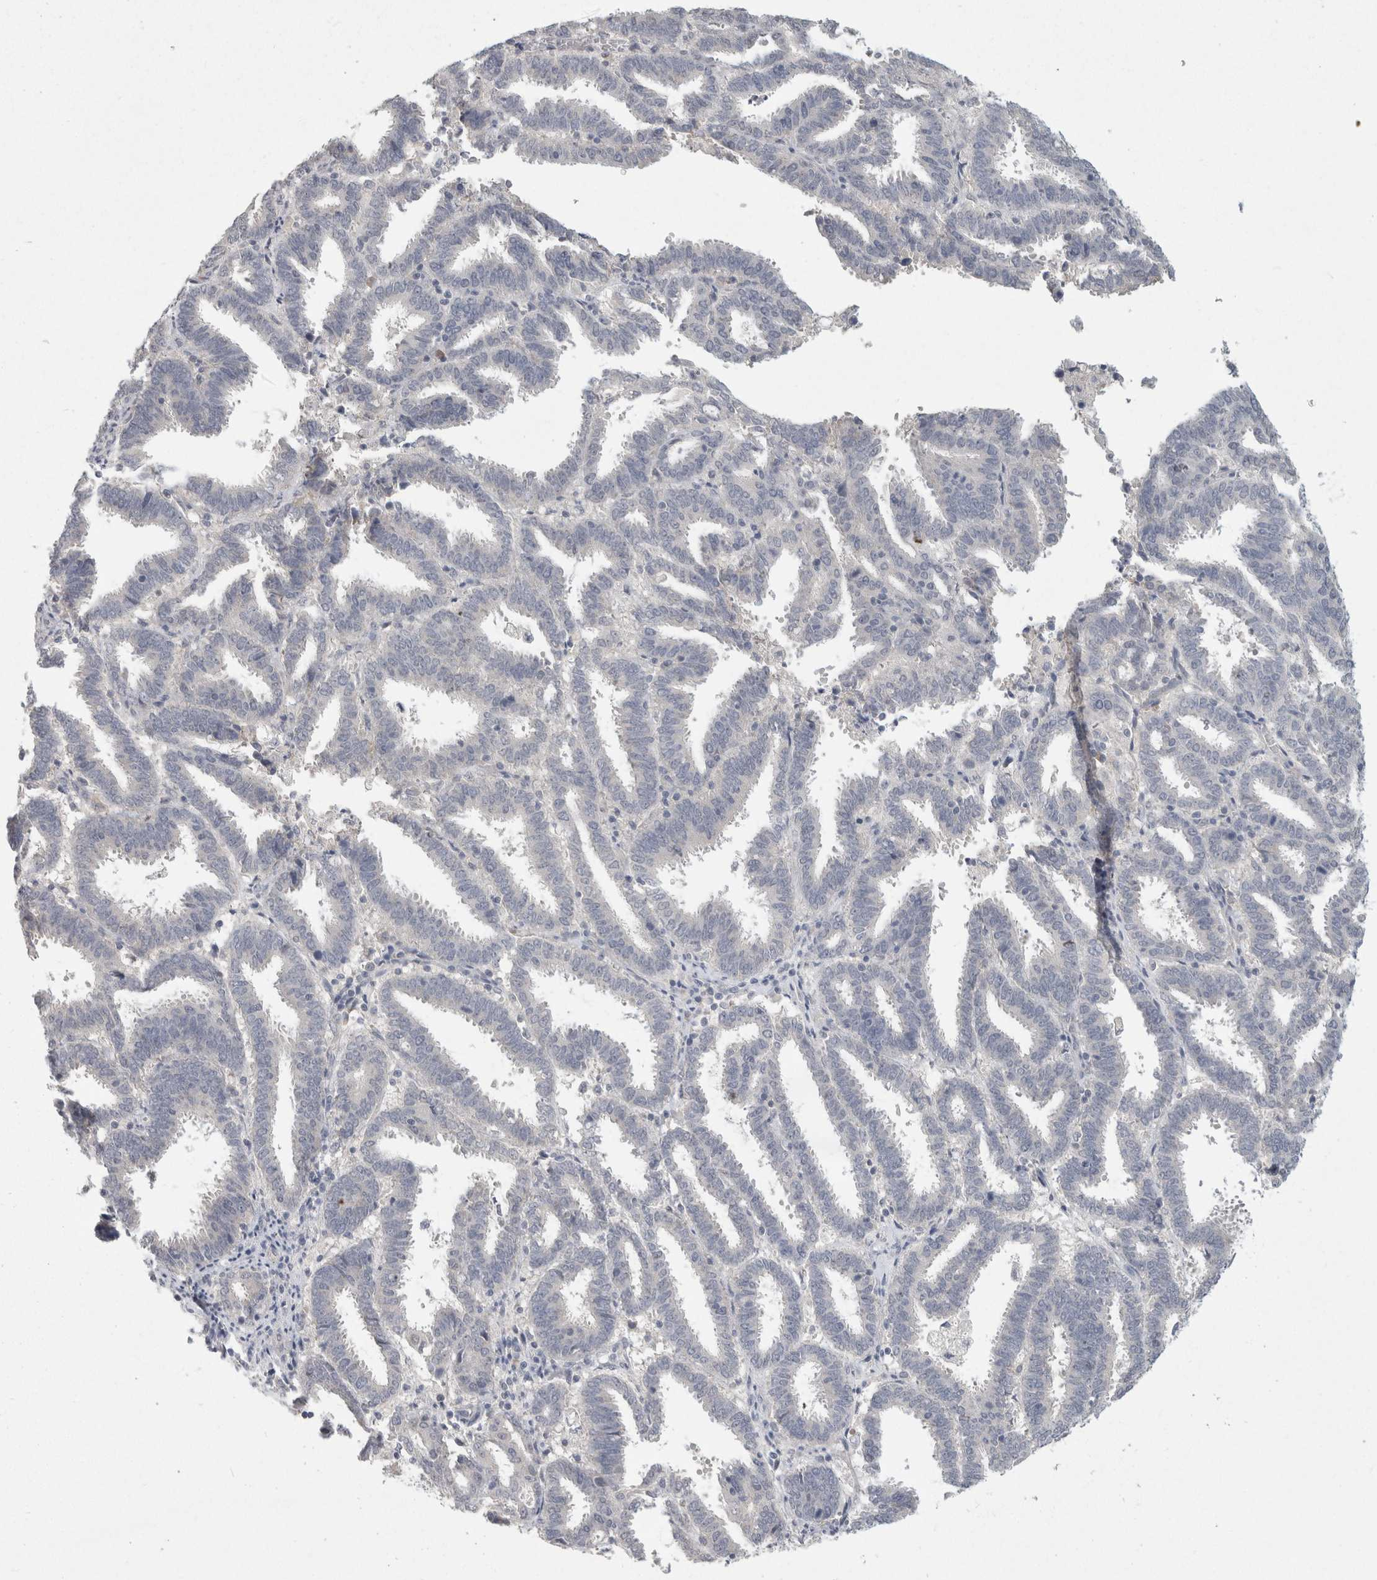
{"staining": {"intensity": "negative", "quantity": "none", "location": "none"}, "tissue": "endometrial cancer", "cell_type": "Tumor cells", "image_type": "cancer", "snomed": [{"axis": "morphology", "description": "Adenocarcinoma, NOS"}, {"axis": "topography", "description": "Uterus"}], "caption": "High magnification brightfield microscopy of endometrial adenocarcinoma stained with DAB (brown) and counterstained with hematoxylin (blue): tumor cells show no significant positivity. The staining is performed using DAB brown chromogen with nuclei counter-stained in using hematoxylin.", "gene": "CHRM4", "patient": {"sex": "female", "age": 83}}